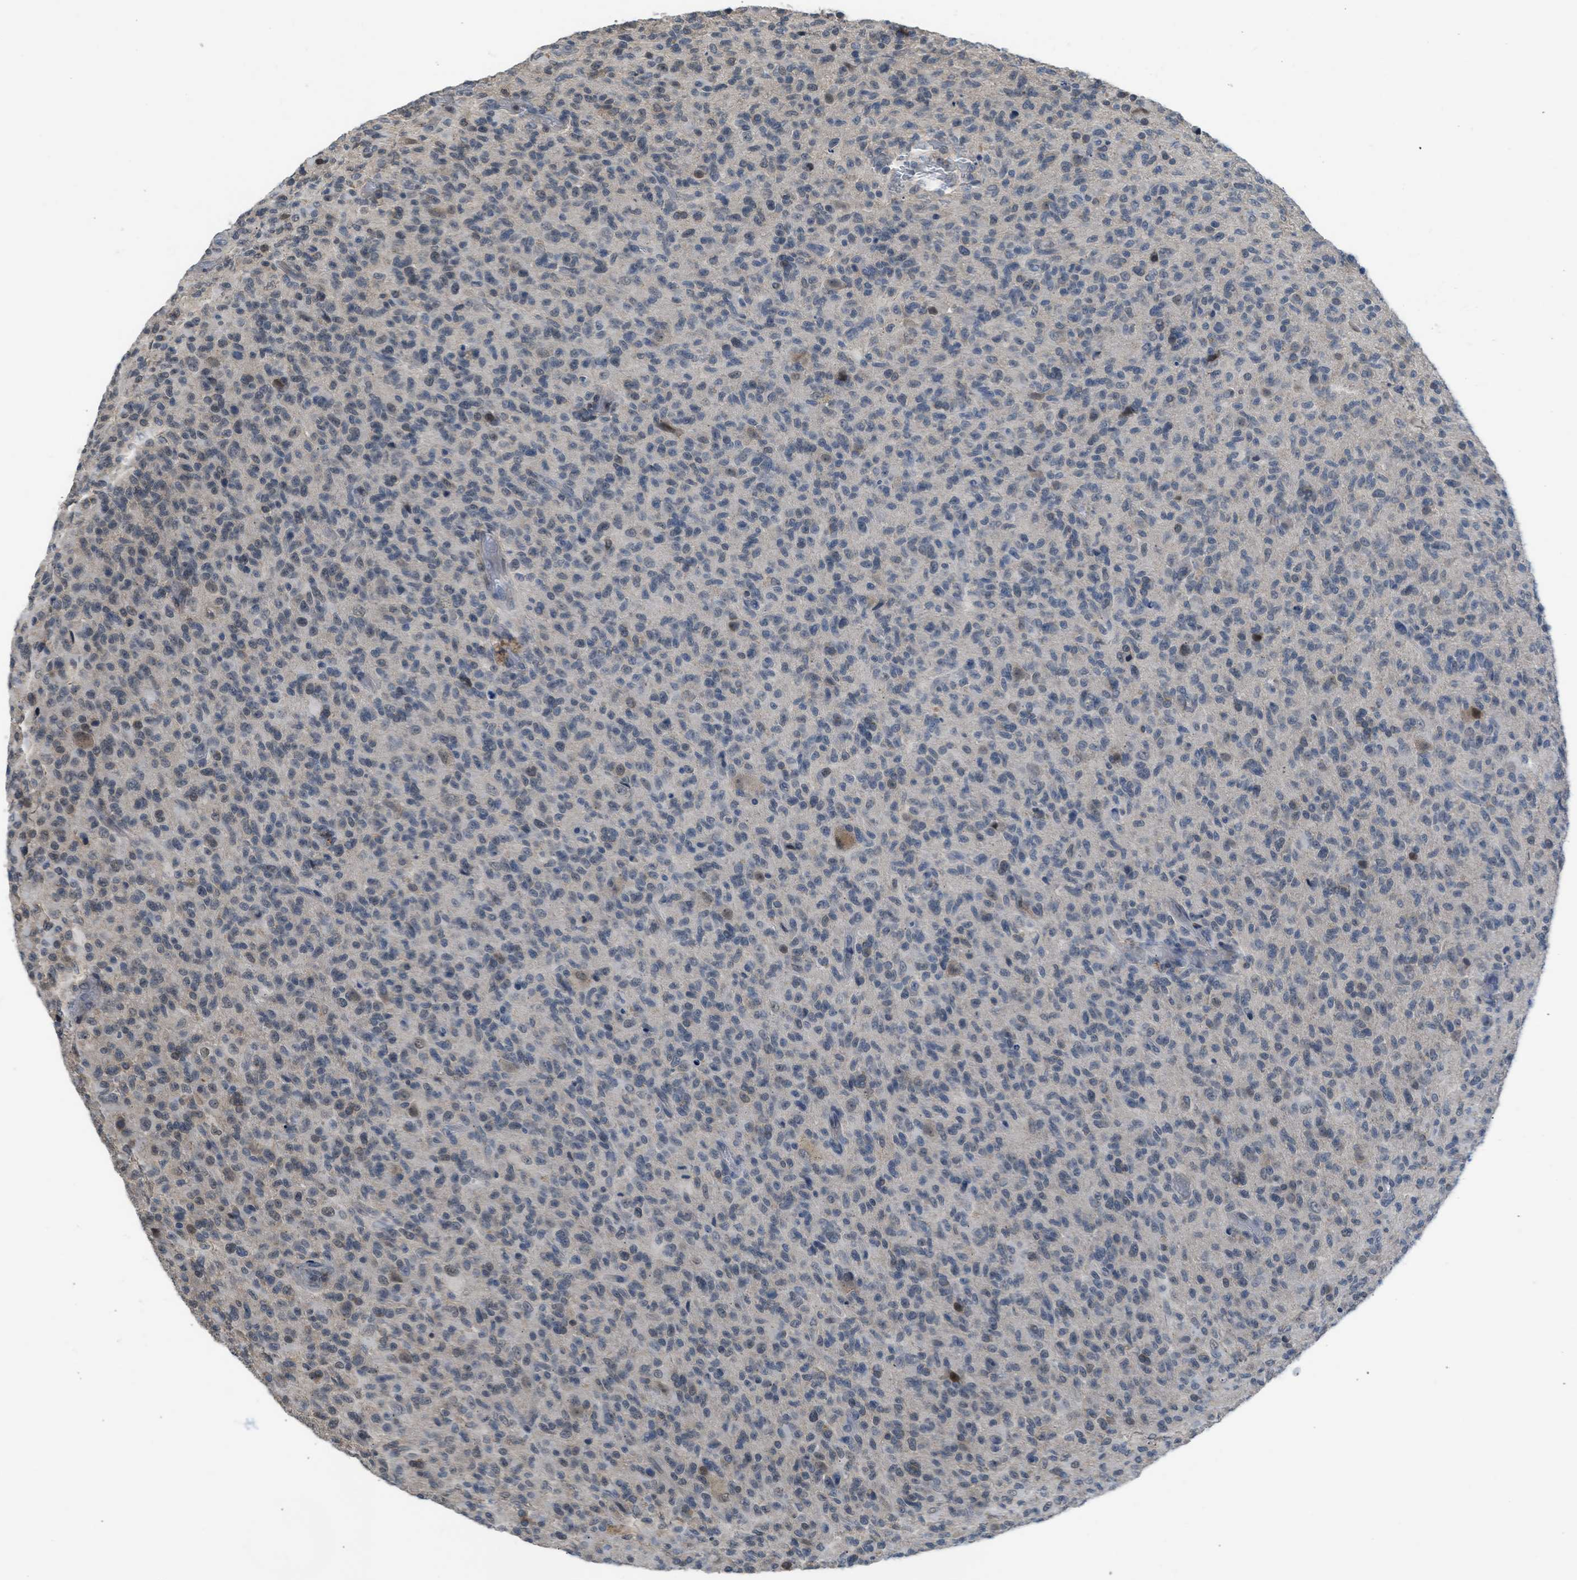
{"staining": {"intensity": "weak", "quantity": "<25%", "location": "nuclear"}, "tissue": "glioma", "cell_type": "Tumor cells", "image_type": "cancer", "snomed": [{"axis": "morphology", "description": "Glioma, malignant, High grade"}, {"axis": "topography", "description": "Brain"}], "caption": "A high-resolution image shows immunohistochemistry (IHC) staining of malignant glioma (high-grade), which demonstrates no significant staining in tumor cells.", "gene": "TTBK2", "patient": {"sex": "male", "age": 71}}